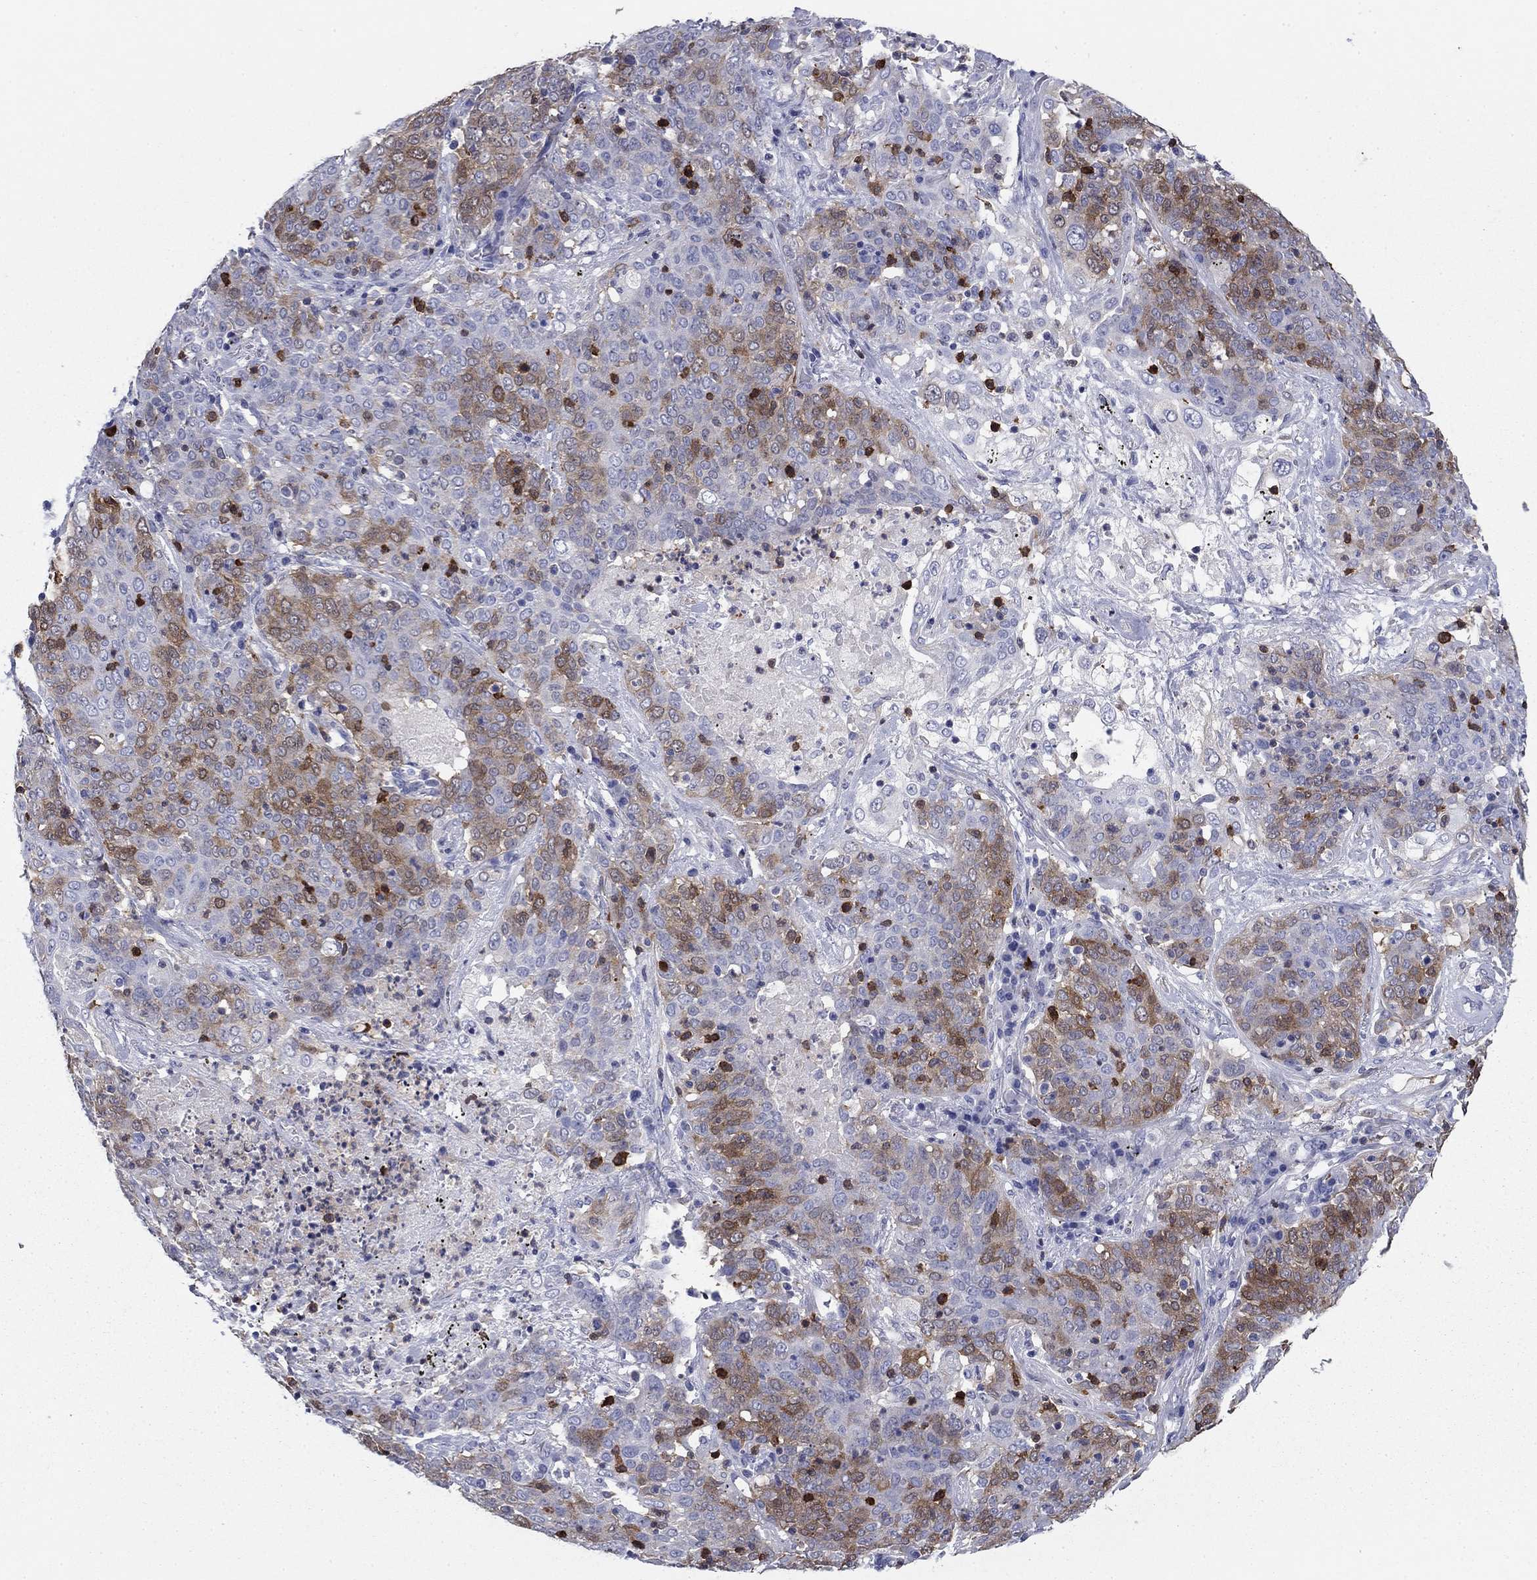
{"staining": {"intensity": "moderate", "quantity": "25%-75%", "location": "cytoplasmic/membranous"}, "tissue": "lung cancer", "cell_type": "Tumor cells", "image_type": "cancer", "snomed": [{"axis": "morphology", "description": "Squamous cell carcinoma, NOS"}, {"axis": "topography", "description": "Lung"}], "caption": "A brown stain labels moderate cytoplasmic/membranous expression of a protein in human squamous cell carcinoma (lung) tumor cells.", "gene": "STMN1", "patient": {"sex": "male", "age": 82}}